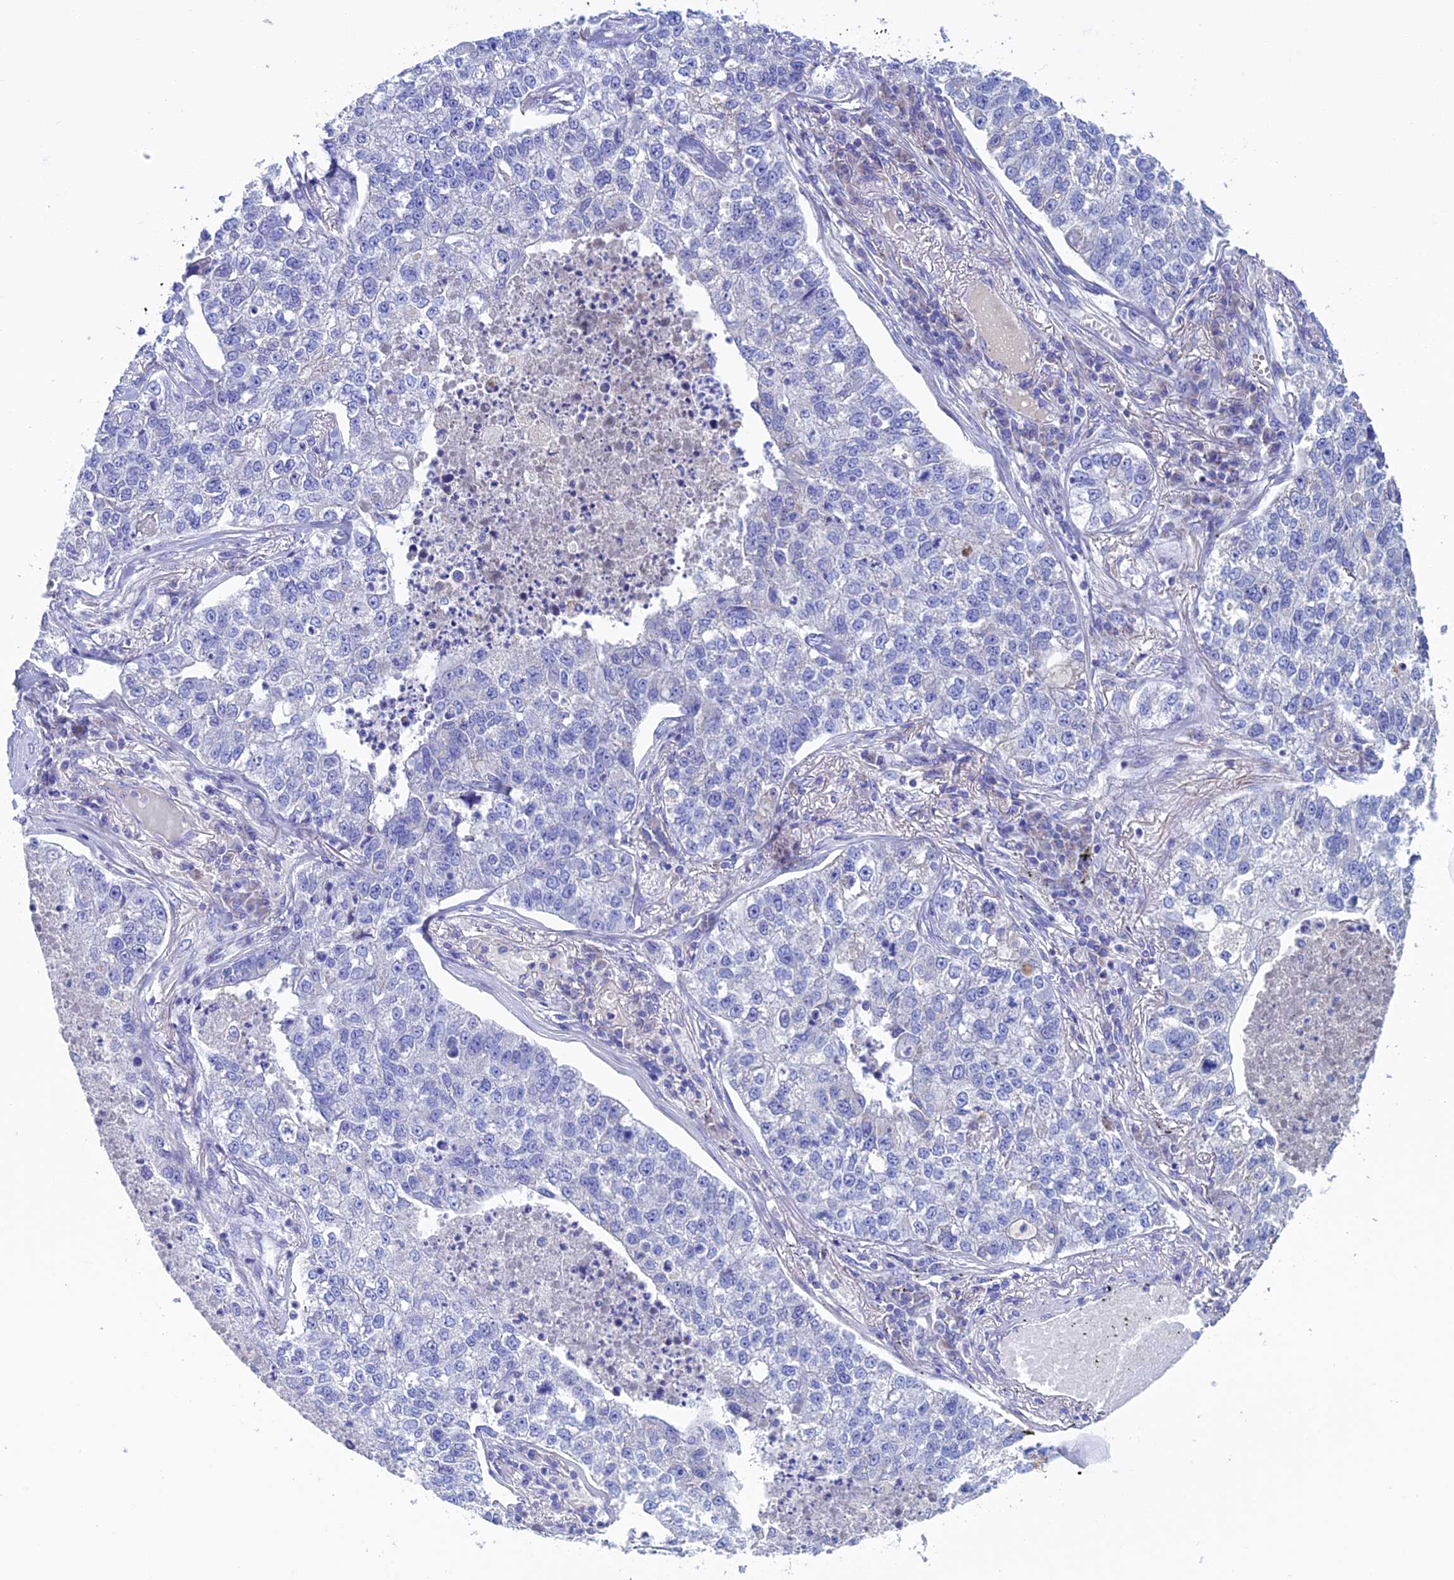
{"staining": {"intensity": "negative", "quantity": "none", "location": "none"}, "tissue": "lung cancer", "cell_type": "Tumor cells", "image_type": "cancer", "snomed": [{"axis": "morphology", "description": "Adenocarcinoma, NOS"}, {"axis": "topography", "description": "Lung"}], "caption": "This is an immunohistochemistry photomicrograph of lung cancer. There is no positivity in tumor cells.", "gene": "SLC15A5", "patient": {"sex": "male", "age": 49}}